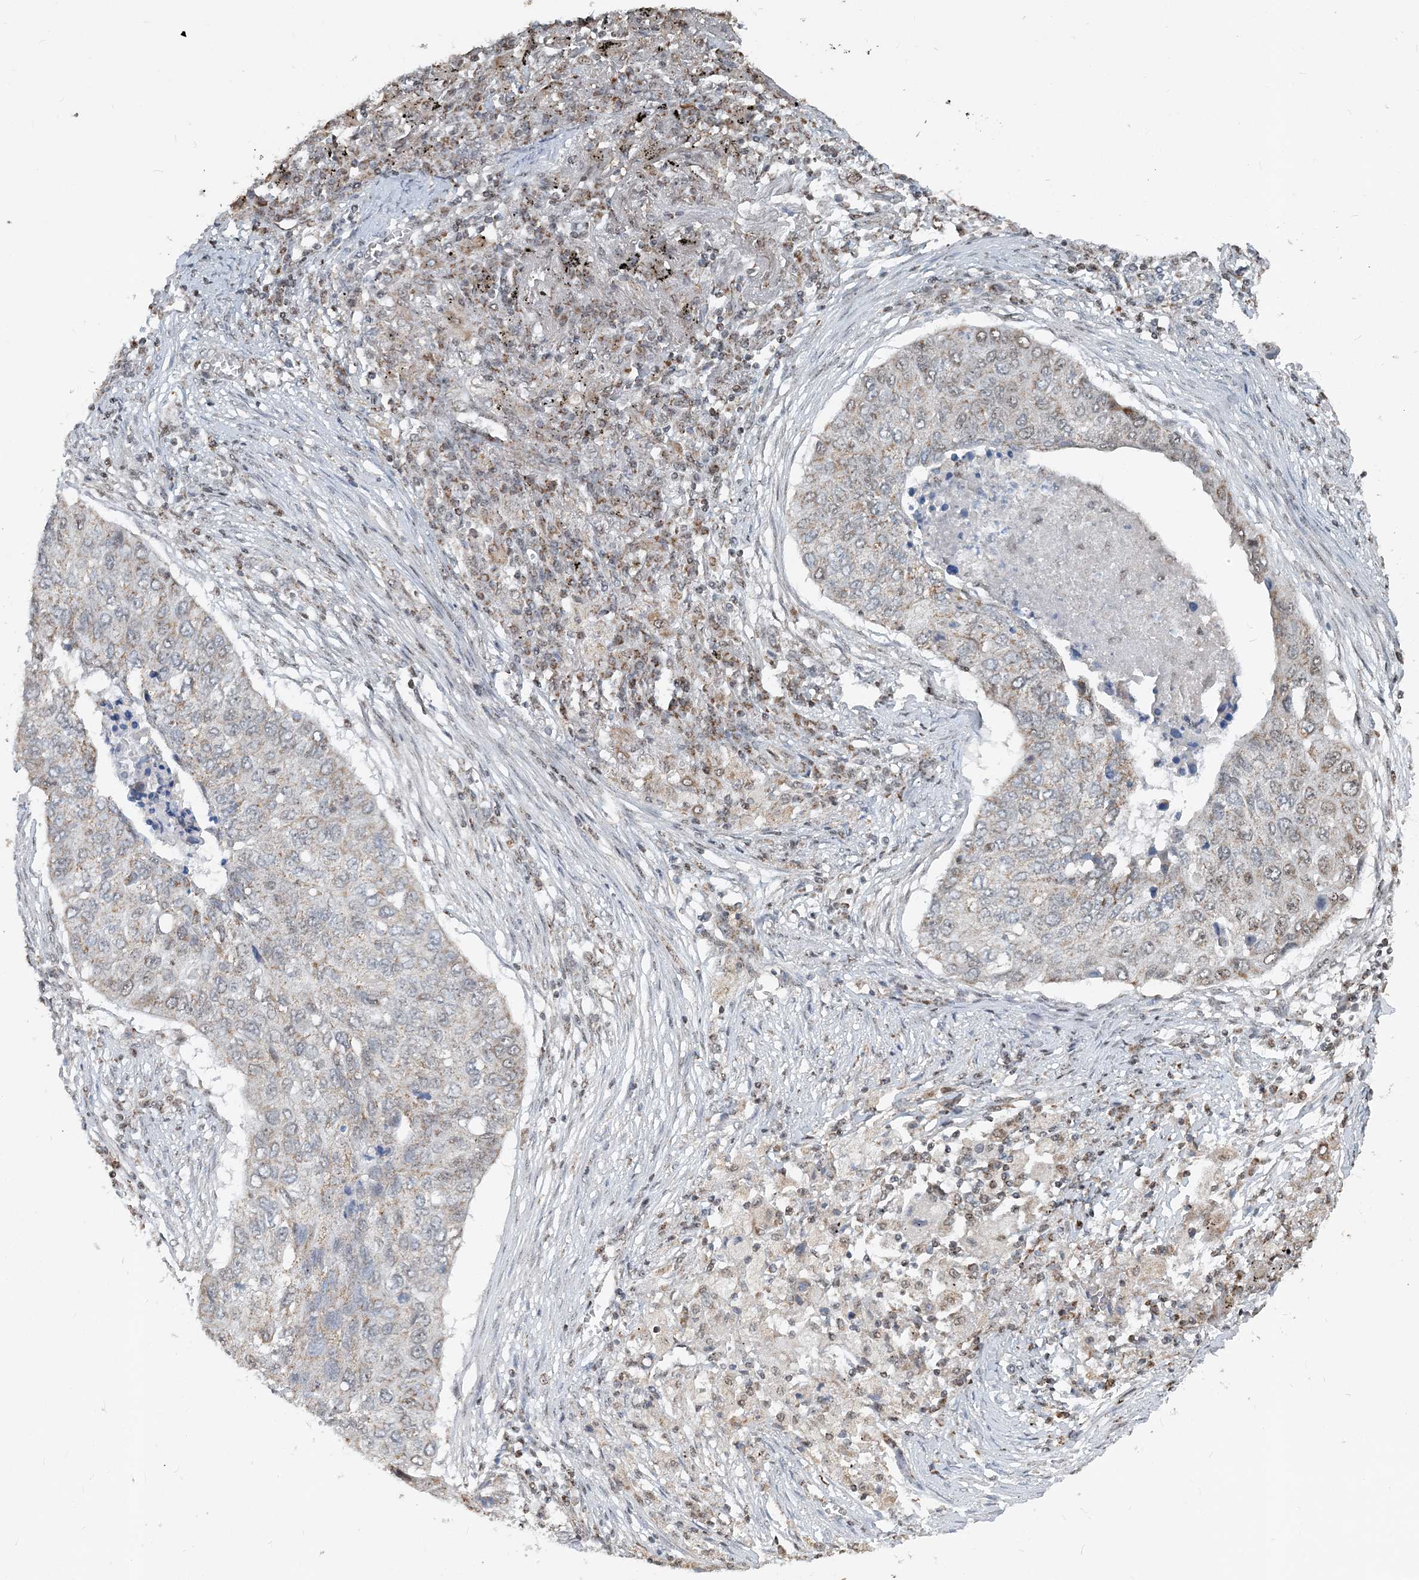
{"staining": {"intensity": "moderate", "quantity": "25%-75%", "location": "cytoplasmic/membranous,nuclear"}, "tissue": "lung cancer", "cell_type": "Tumor cells", "image_type": "cancer", "snomed": [{"axis": "morphology", "description": "Squamous cell carcinoma, NOS"}, {"axis": "topography", "description": "Lung"}], "caption": "A brown stain highlights moderate cytoplasmic/membranous and nuclear expression of a protein in human lung cancer tumor cells.", "gene": "SUCLG1", "patient": {"sex": "female", "age": 63}}